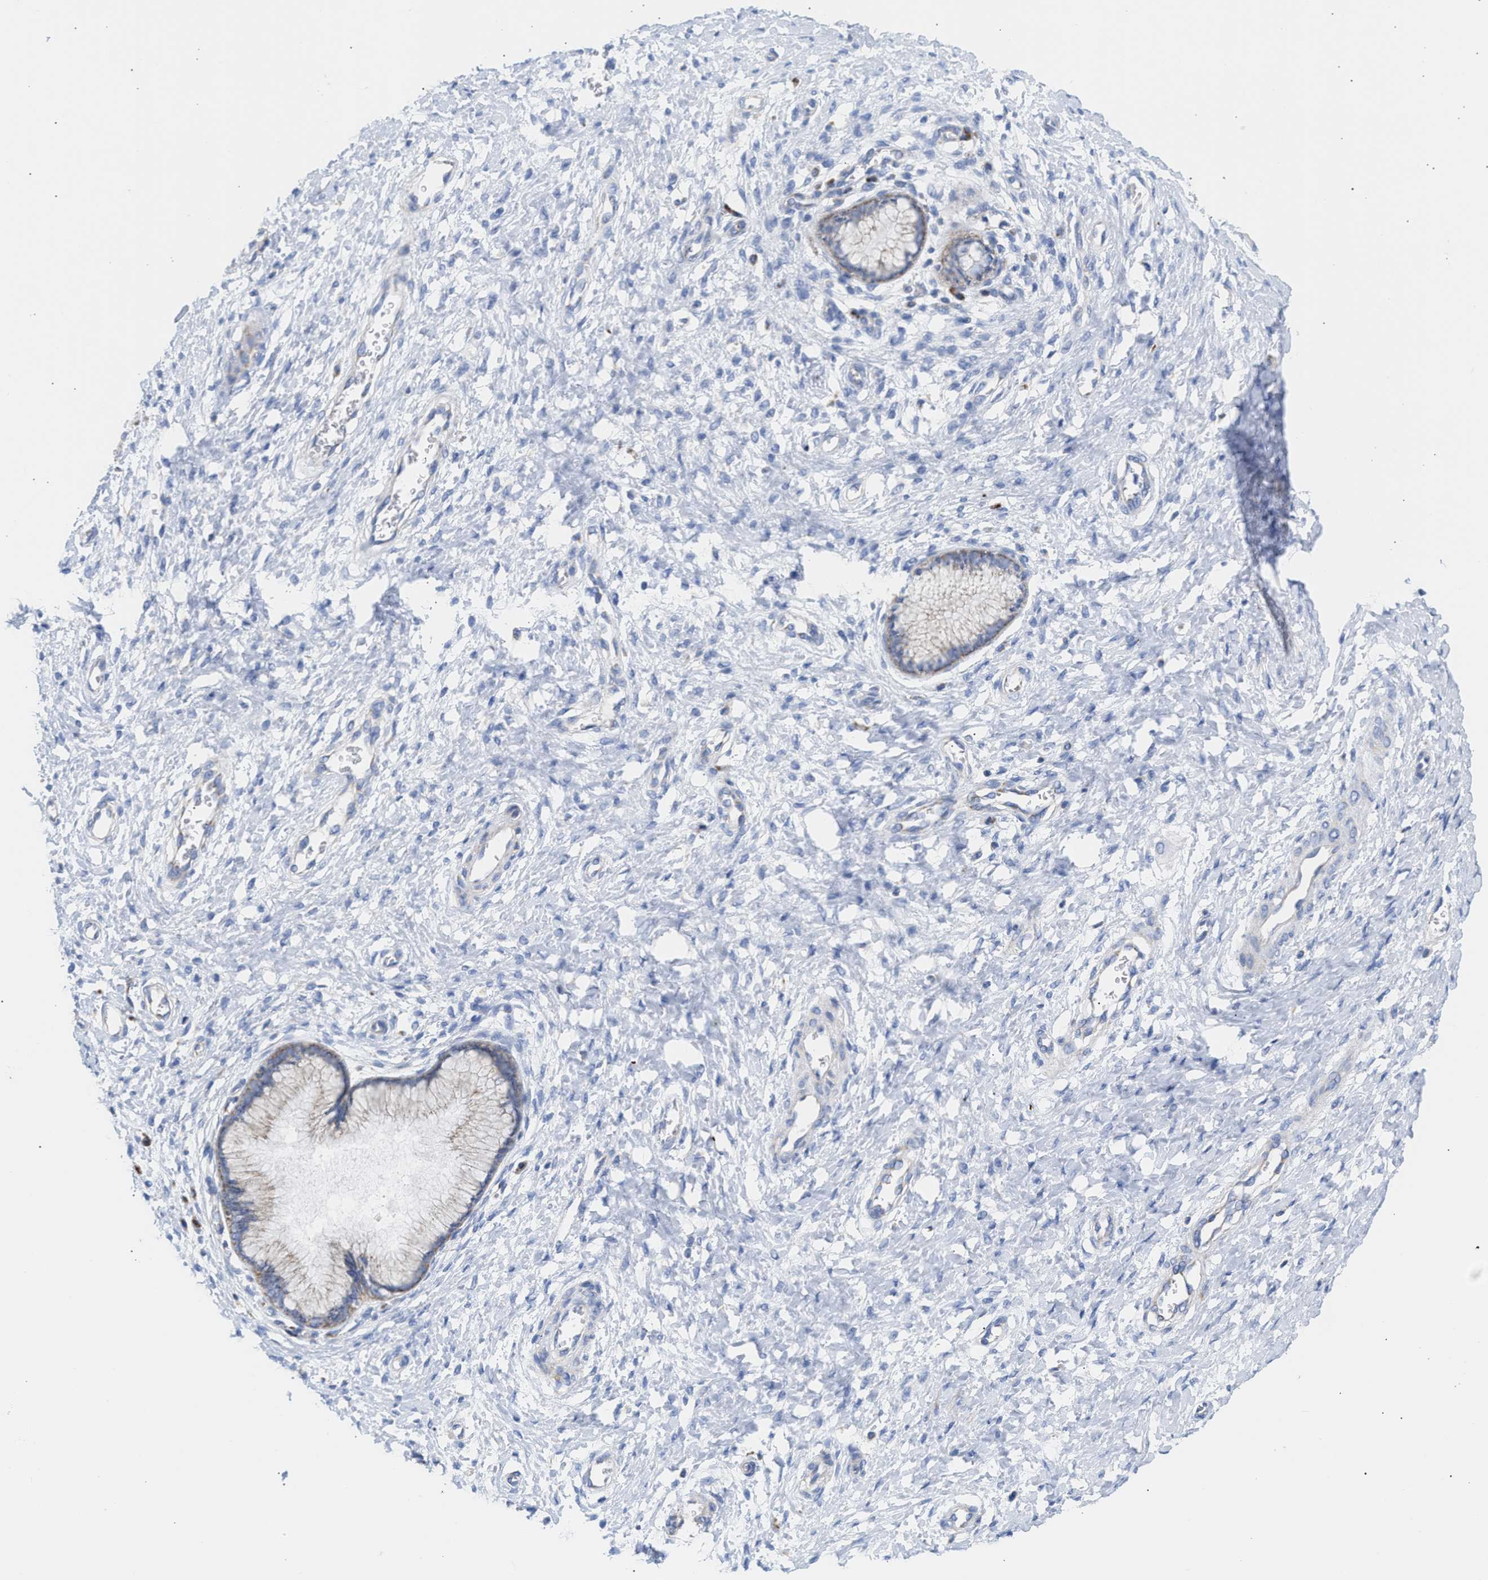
{"staining": {"intensity": "weak", "quantity": ">75%", "location": "cytoplasmic/membranous"}, "tissue": "cervix", "cell_type": "Glandular cells", "image_type": "normal", "snomed": [{"axis": "morphology", "description": "Normal tissue, NOS"}, {"axis": "topography", "description": "Cervix"}], "caption": "This image exhibits unremarkable cervix stained with IHC to label a protein in brown. The cytoplasmic/membranous of glandular cells show weak positivity for the protein. Nuclei are counter-stained blue.", "gene": "ACOT13", "patient": {"sex": "female", "age": 55}}